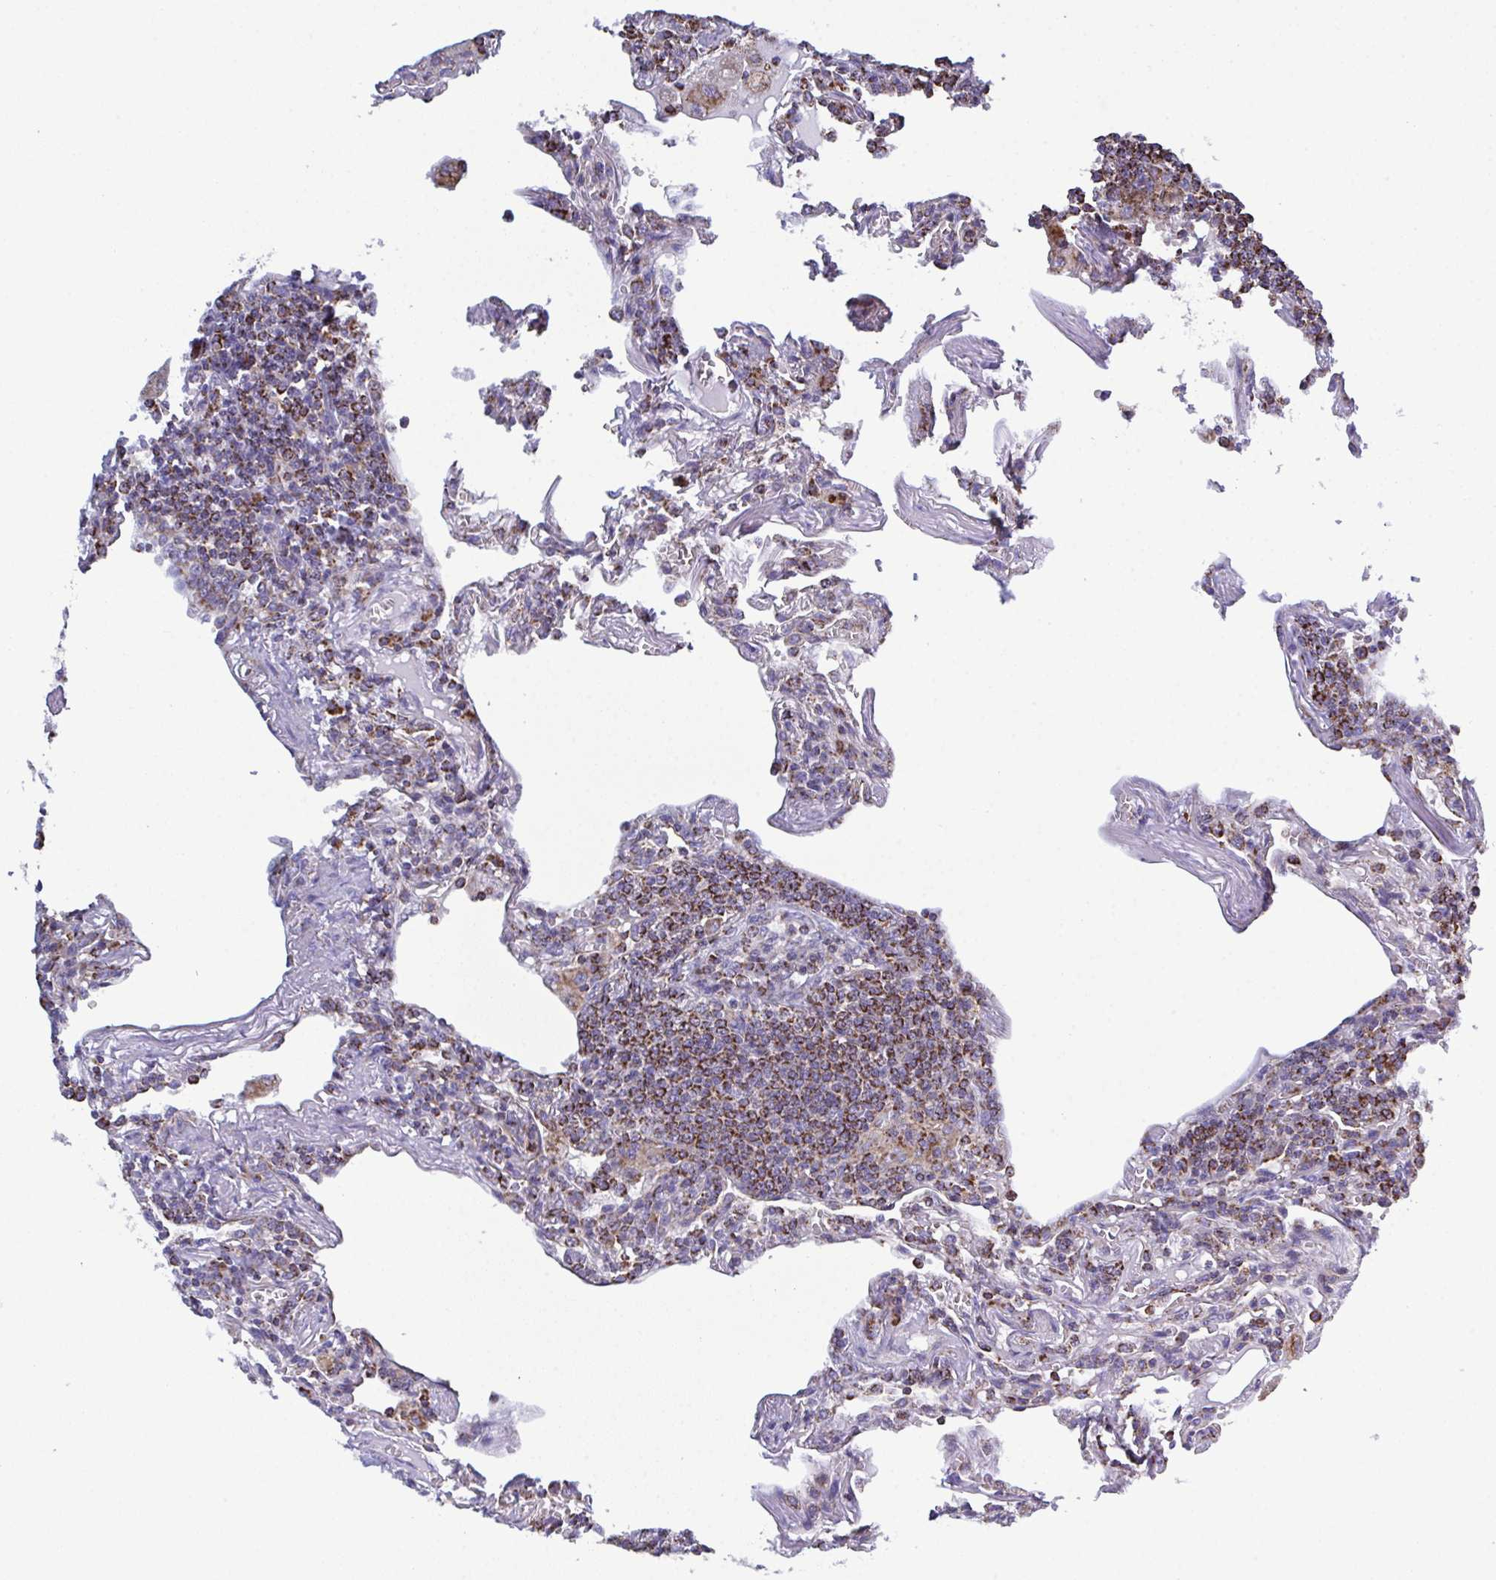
{"staining": {"intensity": "moderate", "quantity": ">75%", "location": "cytoplasmic/membranous"}, "tissue": "lymphoma", "cell_type": "Tumor cells", "image_type": "cancer", "snomed": [{"axis": "morphology", "description": "Malignant lymphoma, non-Hodgkin's type, Low grade"}, {"axis": "topography", "description": "Lung"}], "caption": "The immunohistochemical stain highlights moderate cytoplasmic/membranous staining in tumor cells of malignant lymphoma, non-Hodgkin's type (low-grade) tissue.", "gene": "CSDE1", "patient": {"sex": "female", "age": 71}}